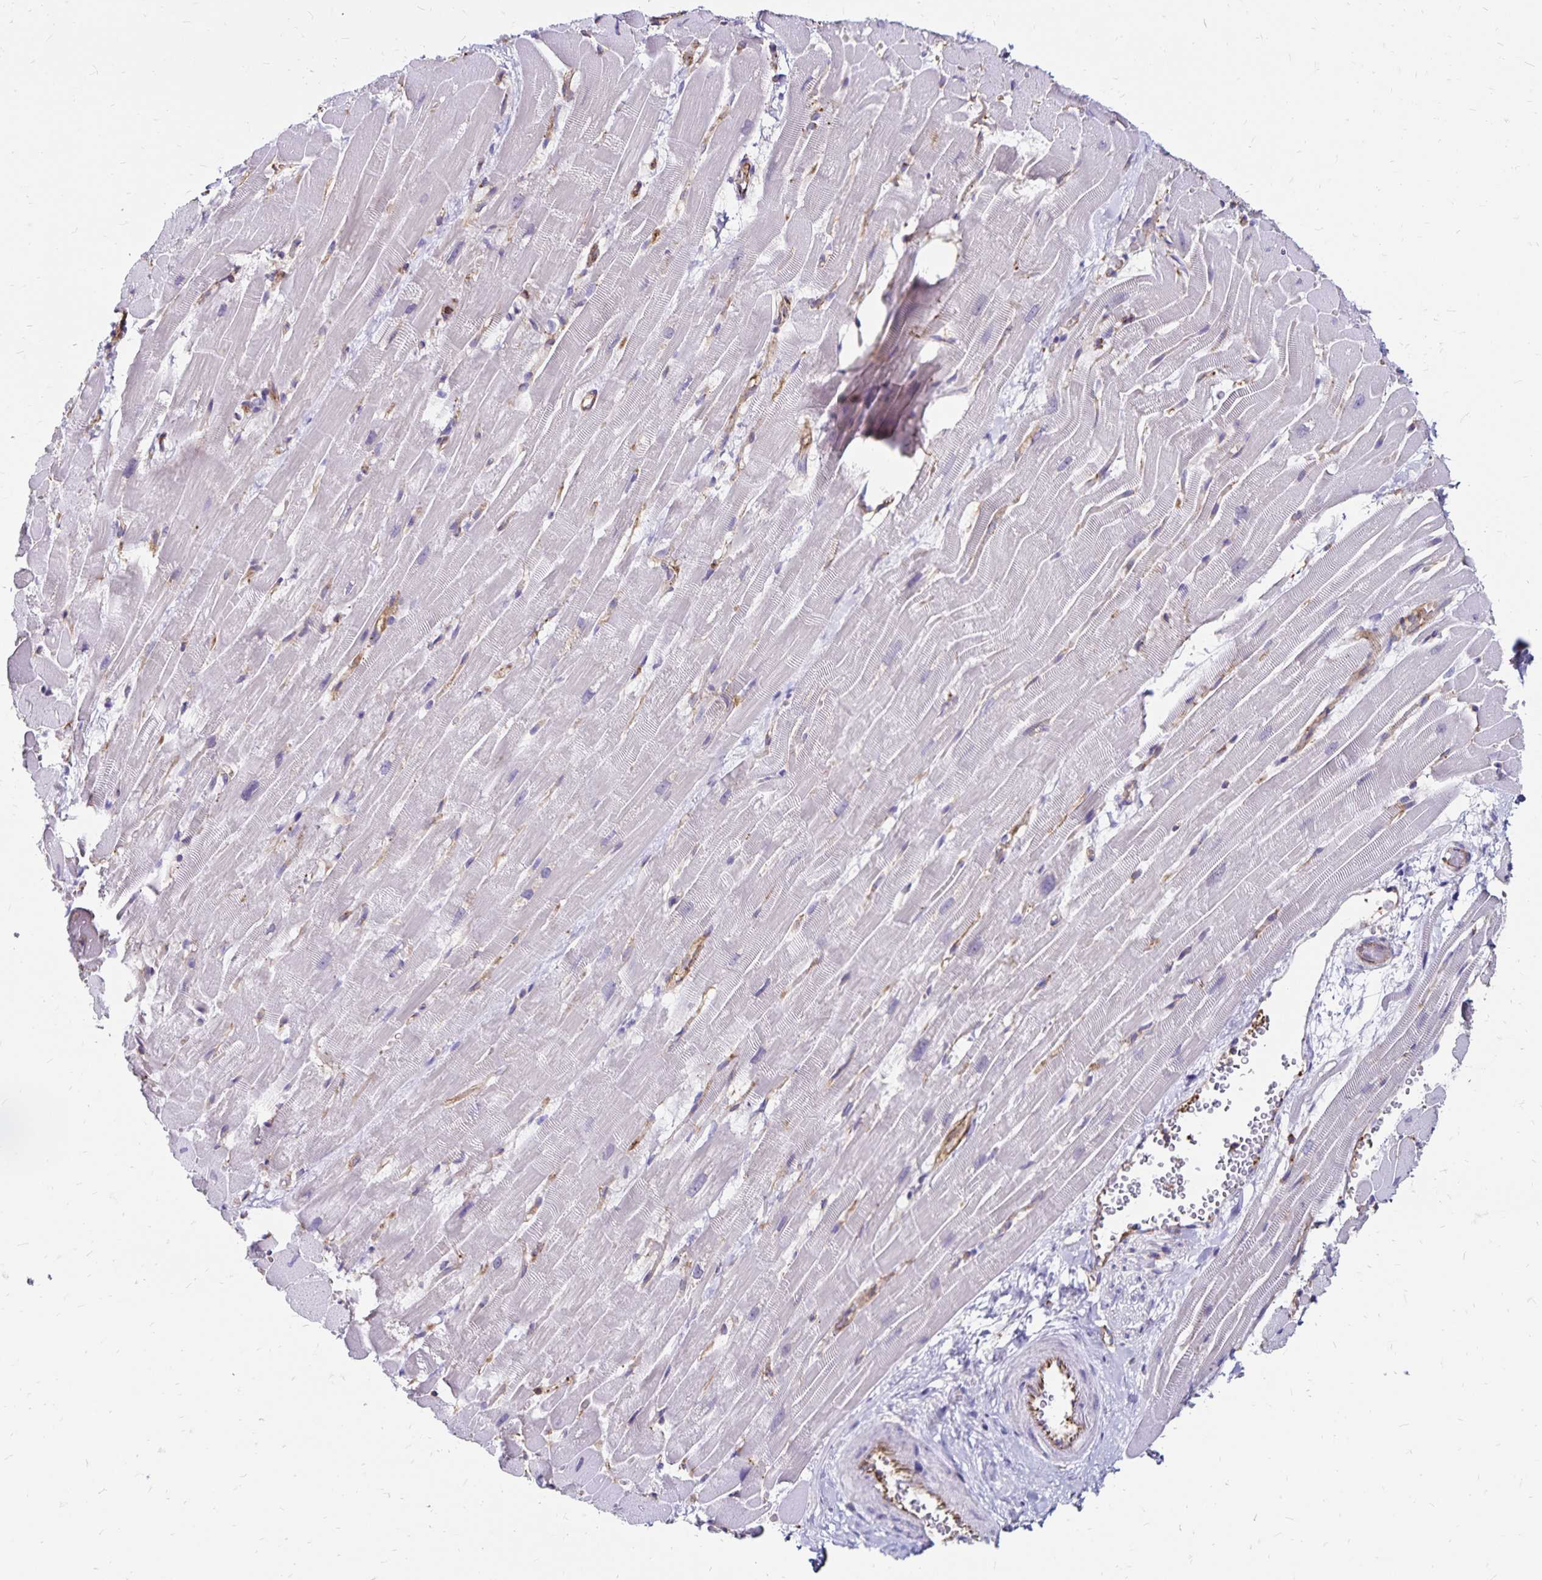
{"staining": {"intensity": "negative", "quantity": "none", "location": "none"}, "tissue": "heart muscle", "cell_type": "Cardiomyocytes", "image_type": "normal", "snomed": [{"axis": "morphology", "description": "Normal tissue, NOS"}, {"axis": "topography", "description": "Heart"}], "caption": "Immunohistochemistry (IHC) of unremarkable heart muscle demonstrates no staining in cardiomyocytes. Brightfield microscopy of immunohistochemistry stained with DAB (3,3'-diaminobenzidine) (brown) and hematoxylin (blue), captured at high magnification.", "gene": "RPRML", "patient": {"sex": "male", "age": 37}}